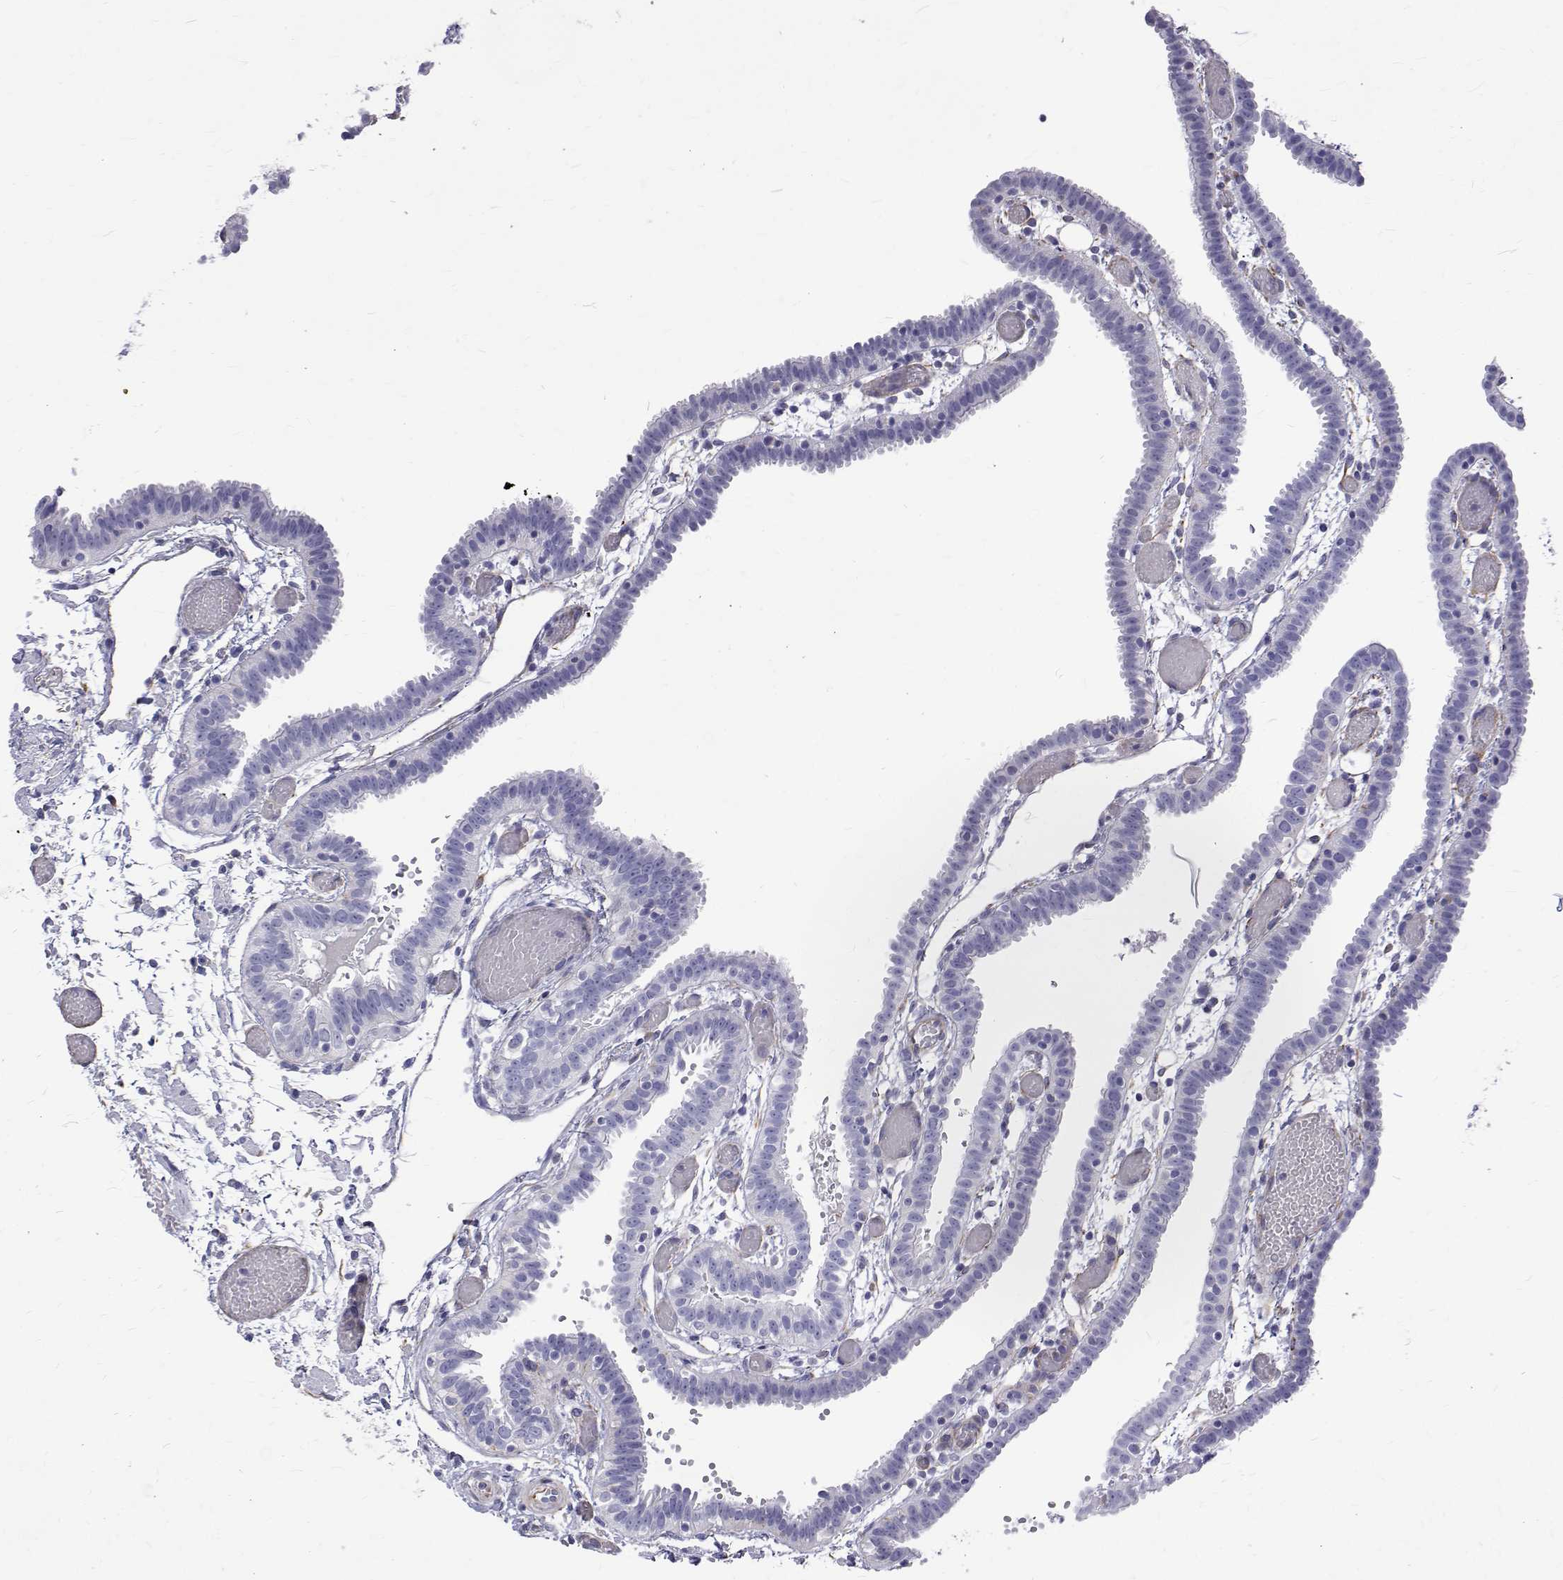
{"staining": {"intensity": "negative", "quantity": "none", "location": "none"}, "tissue": "fallopian tube", "cell_type": "Glandular cells", "image_type": "normal", "snomed": [{"axis": "morphology", "description": "Normal tissue, NOS"}, {"axis": "topography", "description": "Fallopian tube"}], "caption": "High power microscopy histopathology image of an immunohistochemistry (IHC) photomicrograph of normal fallopian tube, revealing no significant staining in glandular cells. (DAB (3,3'-diaminobenzidine) immunohistochemistry (IHC), high magnification).", "gene": "OPRPN", "patient": {"sex": "female", "age": 37}}